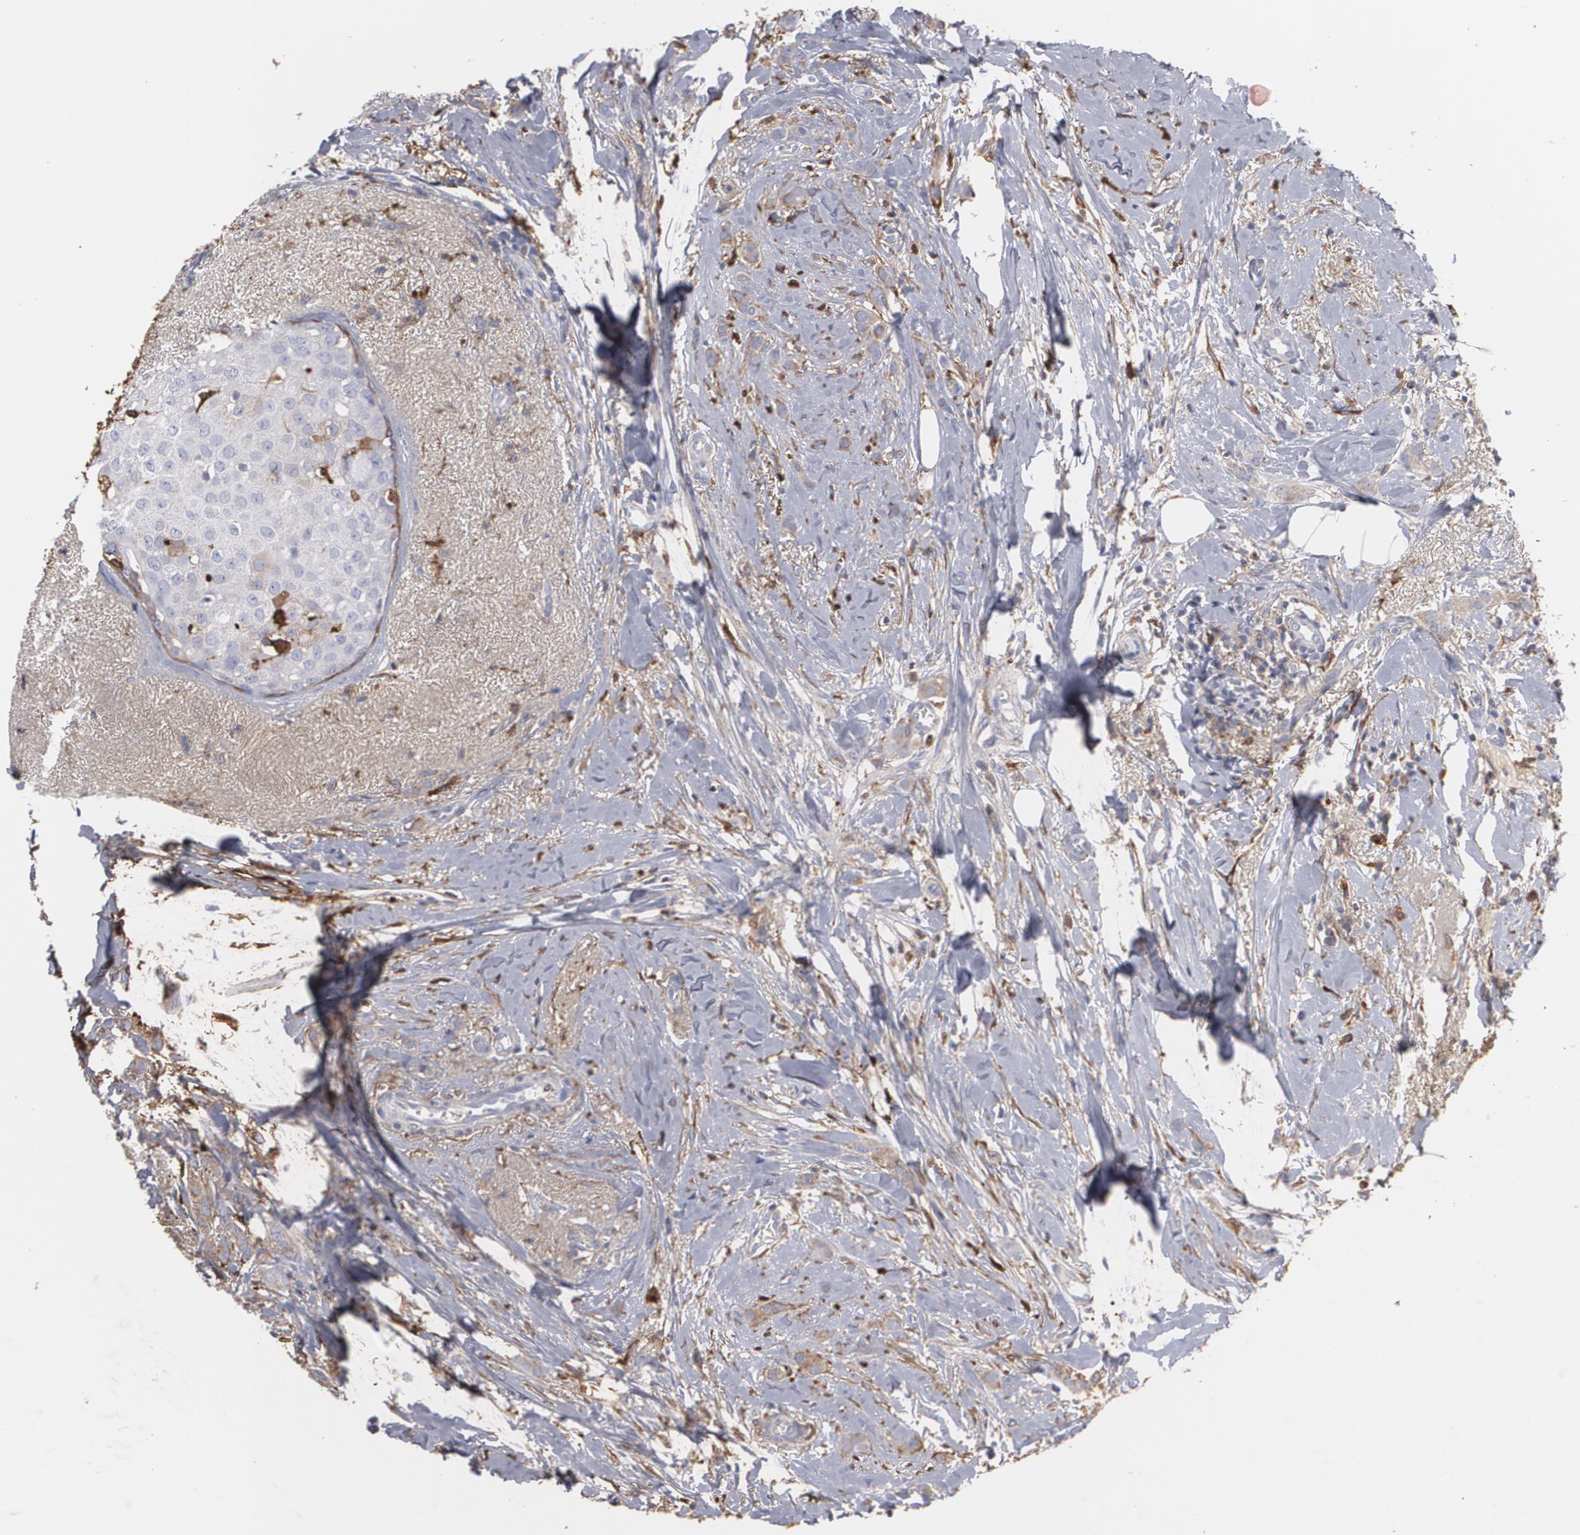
{"staining": {"intensity": "weak", "quantity": "25%-75%", "location": "cytoplasmic/membranous"}, "tissue": "breast cancer", "cell_type": "Tumor cells", "image_type": "cancer", "snomed": [{"axis": "morphology", "description": "Lobular carcinoma"}, {"axis": "topography", "description": "Breast"}], "caption": "IHC image of human breast cancer (lobular carcinoma) stained for a protein (brown), which demonstrates low levels of weak cytoplasmic/membranous expression in about 25%-75% of tumor cells.", "gene": "ODC1", "patient": {"sex": "female", "age": 55}}